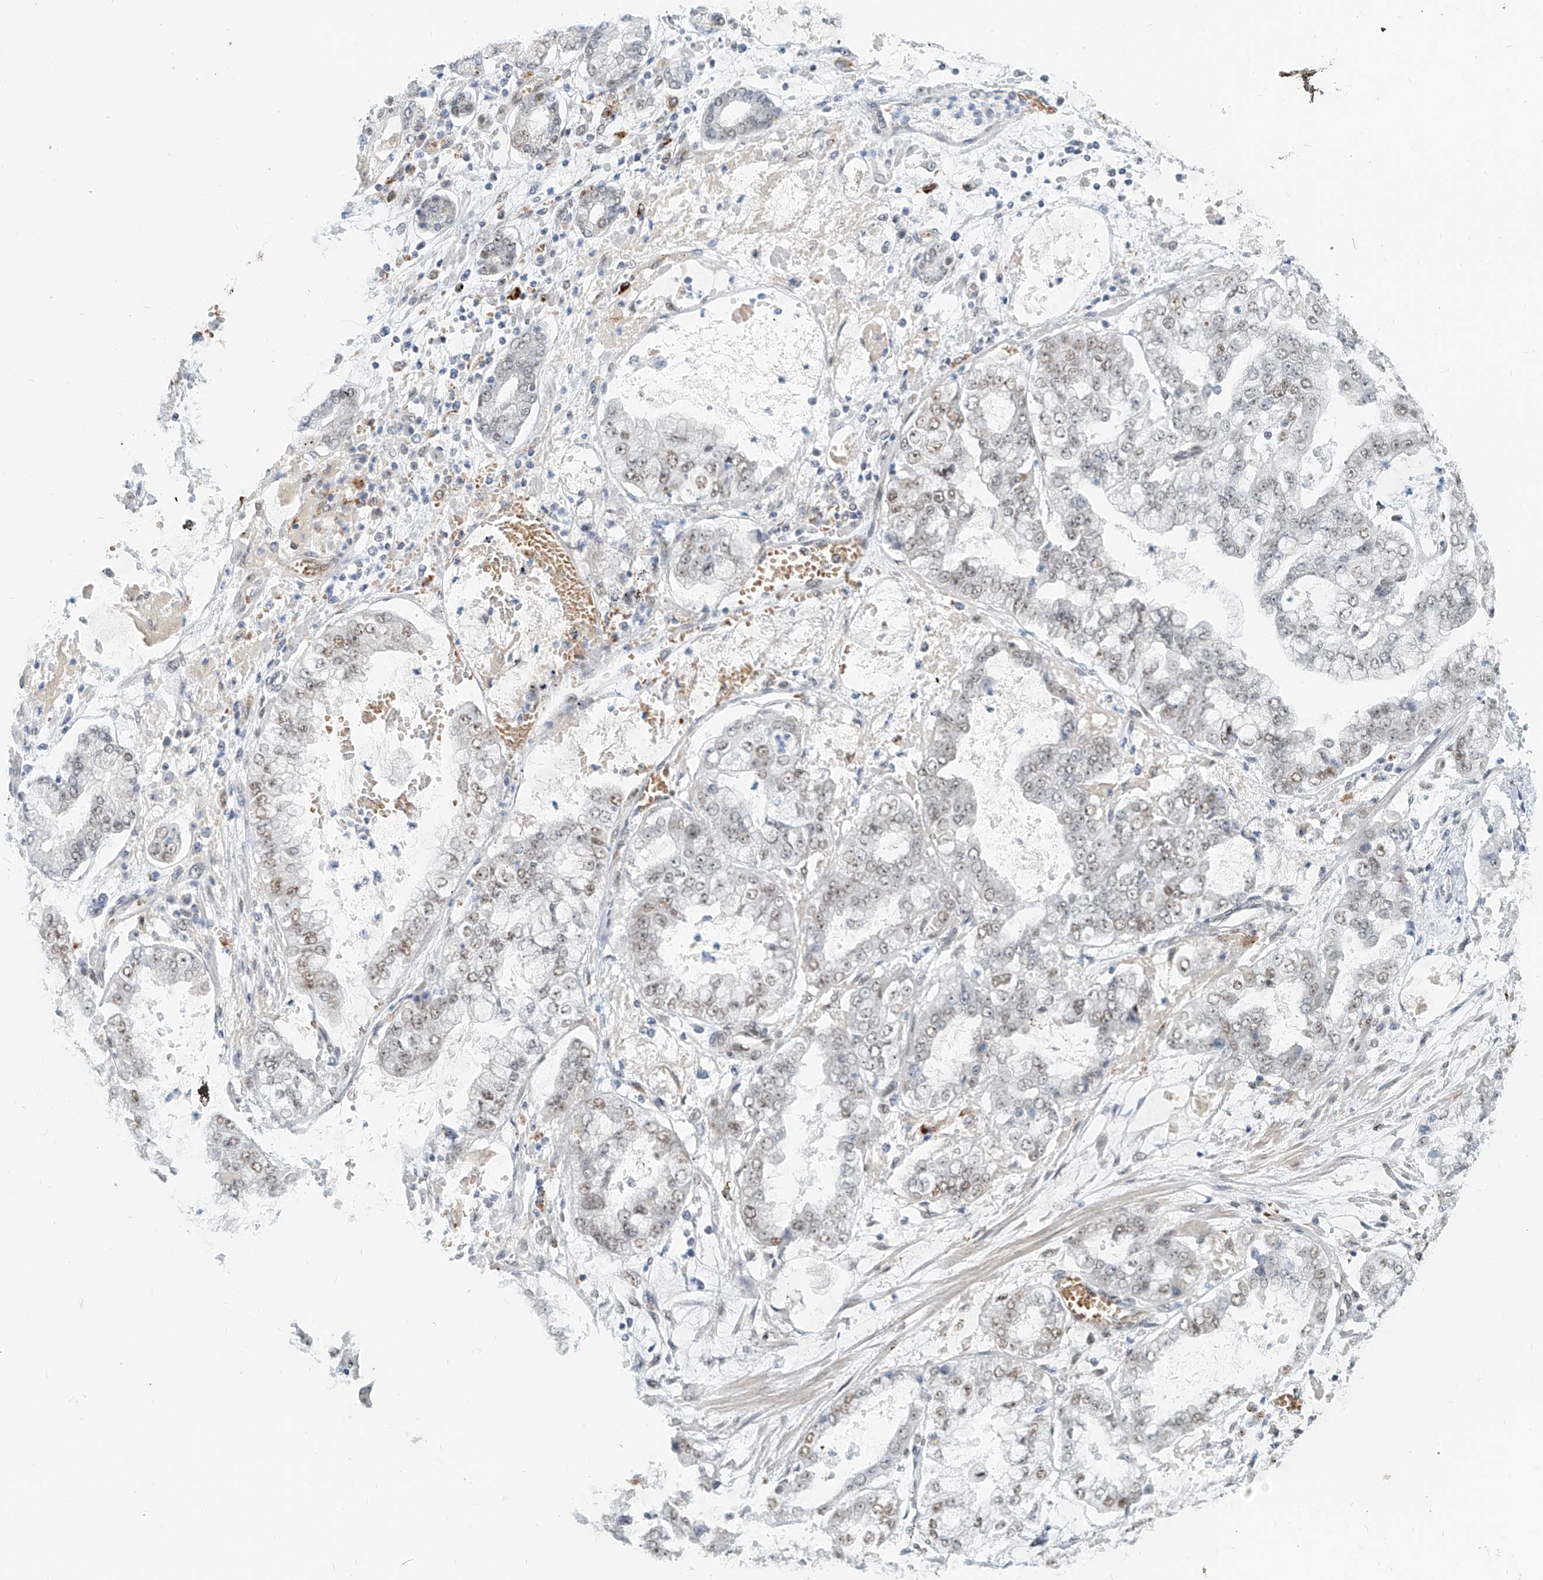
{"staining": {"intensity": "weak", "quantity": "25%-75%", "location": "nuclear"}, "tissue": "stomach cancer", "cell_type": "Tumor cells", "image_type": "cancer", "snomed": [{"axis": "morphology", "description": "Adenocarcinoma, NOS"}, {"axis": "topography", "description": "Stomach"}], "caption": "Immunohistochemical staining of adenocarcinoma (stomach) reveals weak nuclear protein expression in about 25%-75% of tumor cells. (brown staining indicates protein expression, while blue staining denotes nuclei).", "gene": "SASH1", "patient": {"sex": "male", "age": 76}}